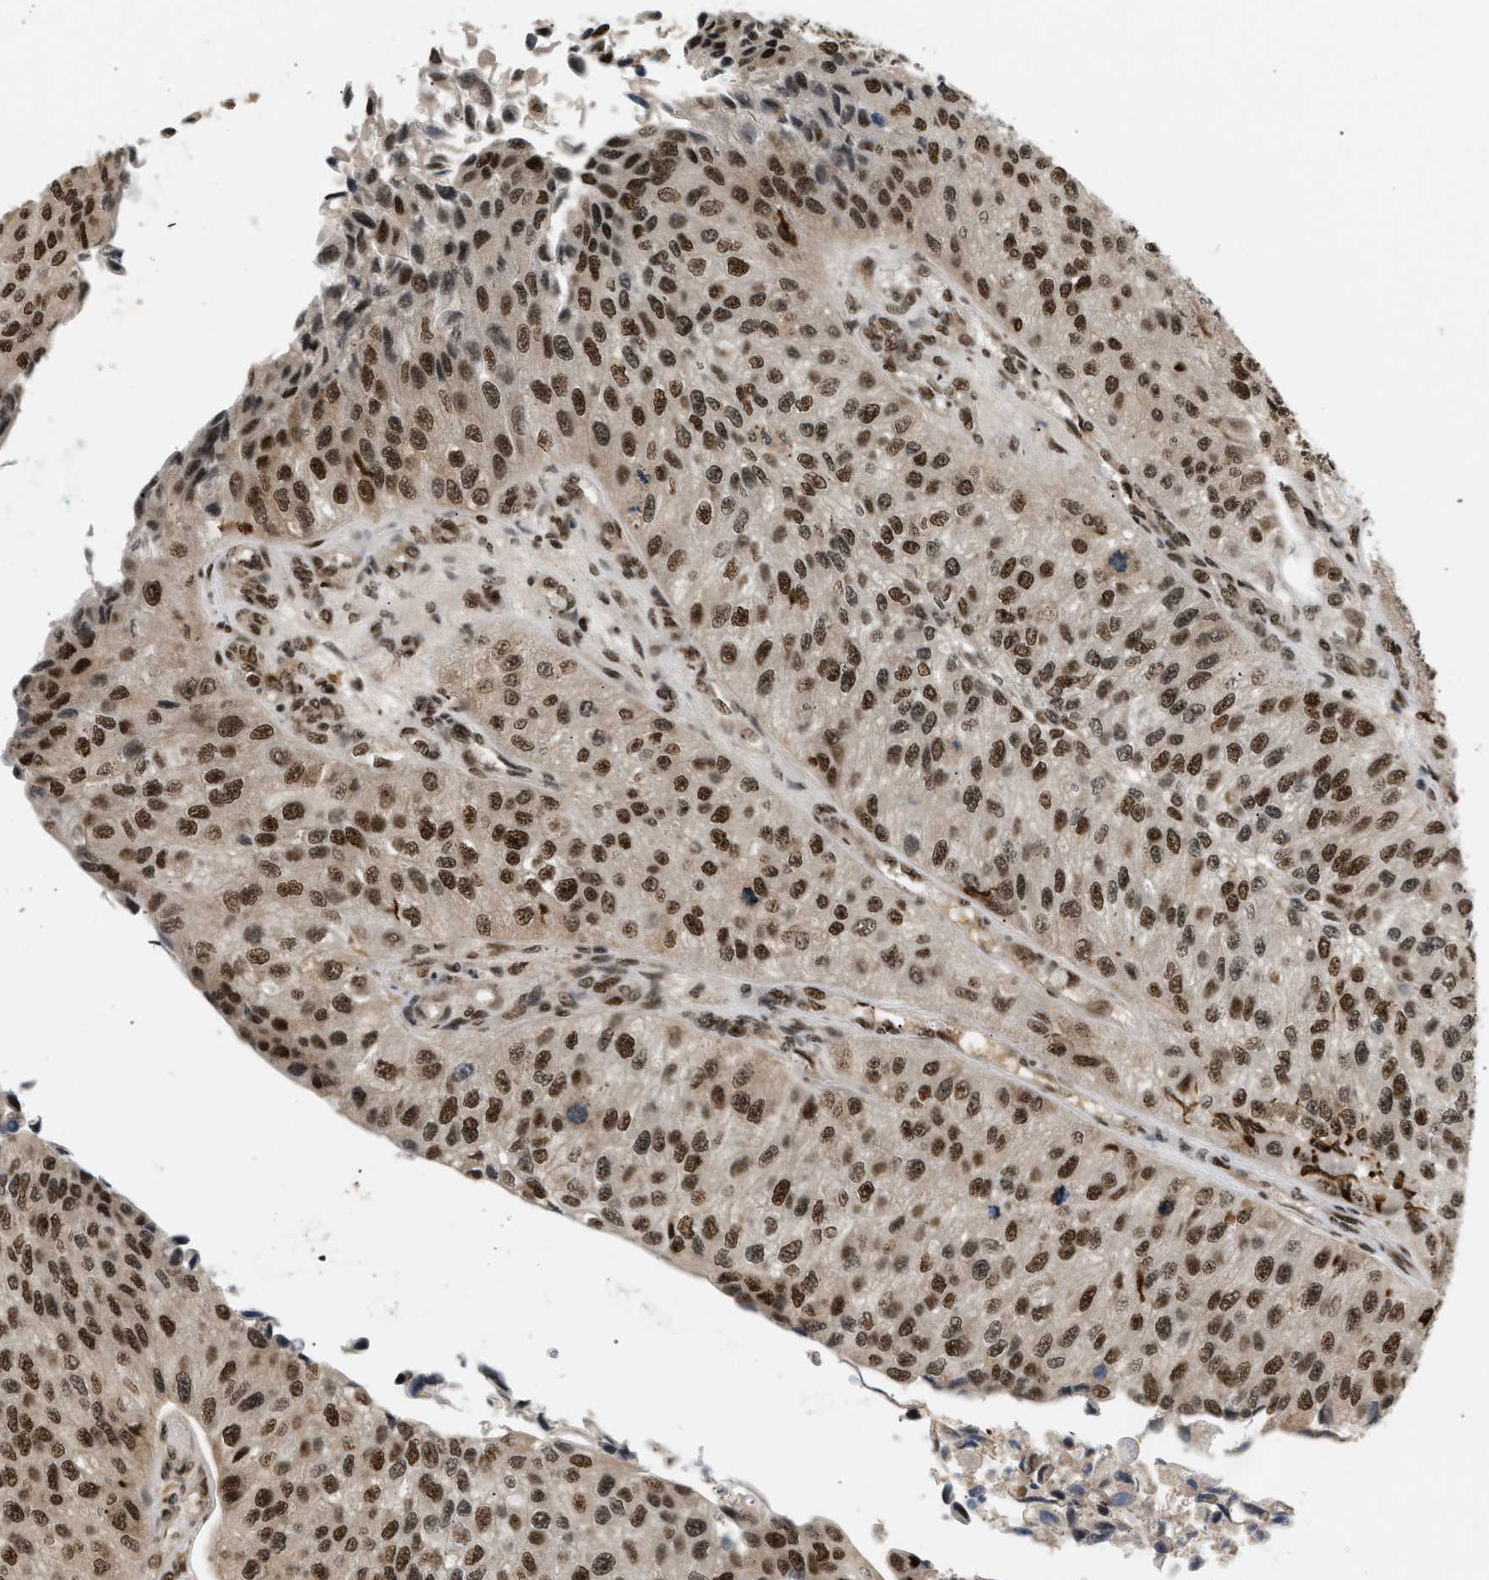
{"staining": {"intensity": "strong", "quantity": ">75%", "location": "nuclear"}, "tissue": "urothelial cancer", "cell_type": "Tumor cells", "image_type": "cancer", "snomed": [{"axis": "morphology", "description": "Urothelial carcinoma, High grade"}, {"axis": "topography", "description": "Kidney"}, {"axis": "topography", "description": "Urinary bladder"}], "caption": "Urothelial cancer was stained to show a protein in brown. There is high levels of strong nuclear expression in about >75% of tumor cells.", "gene": "RBM5", "patient": {"sex": "male", "age": 77}}